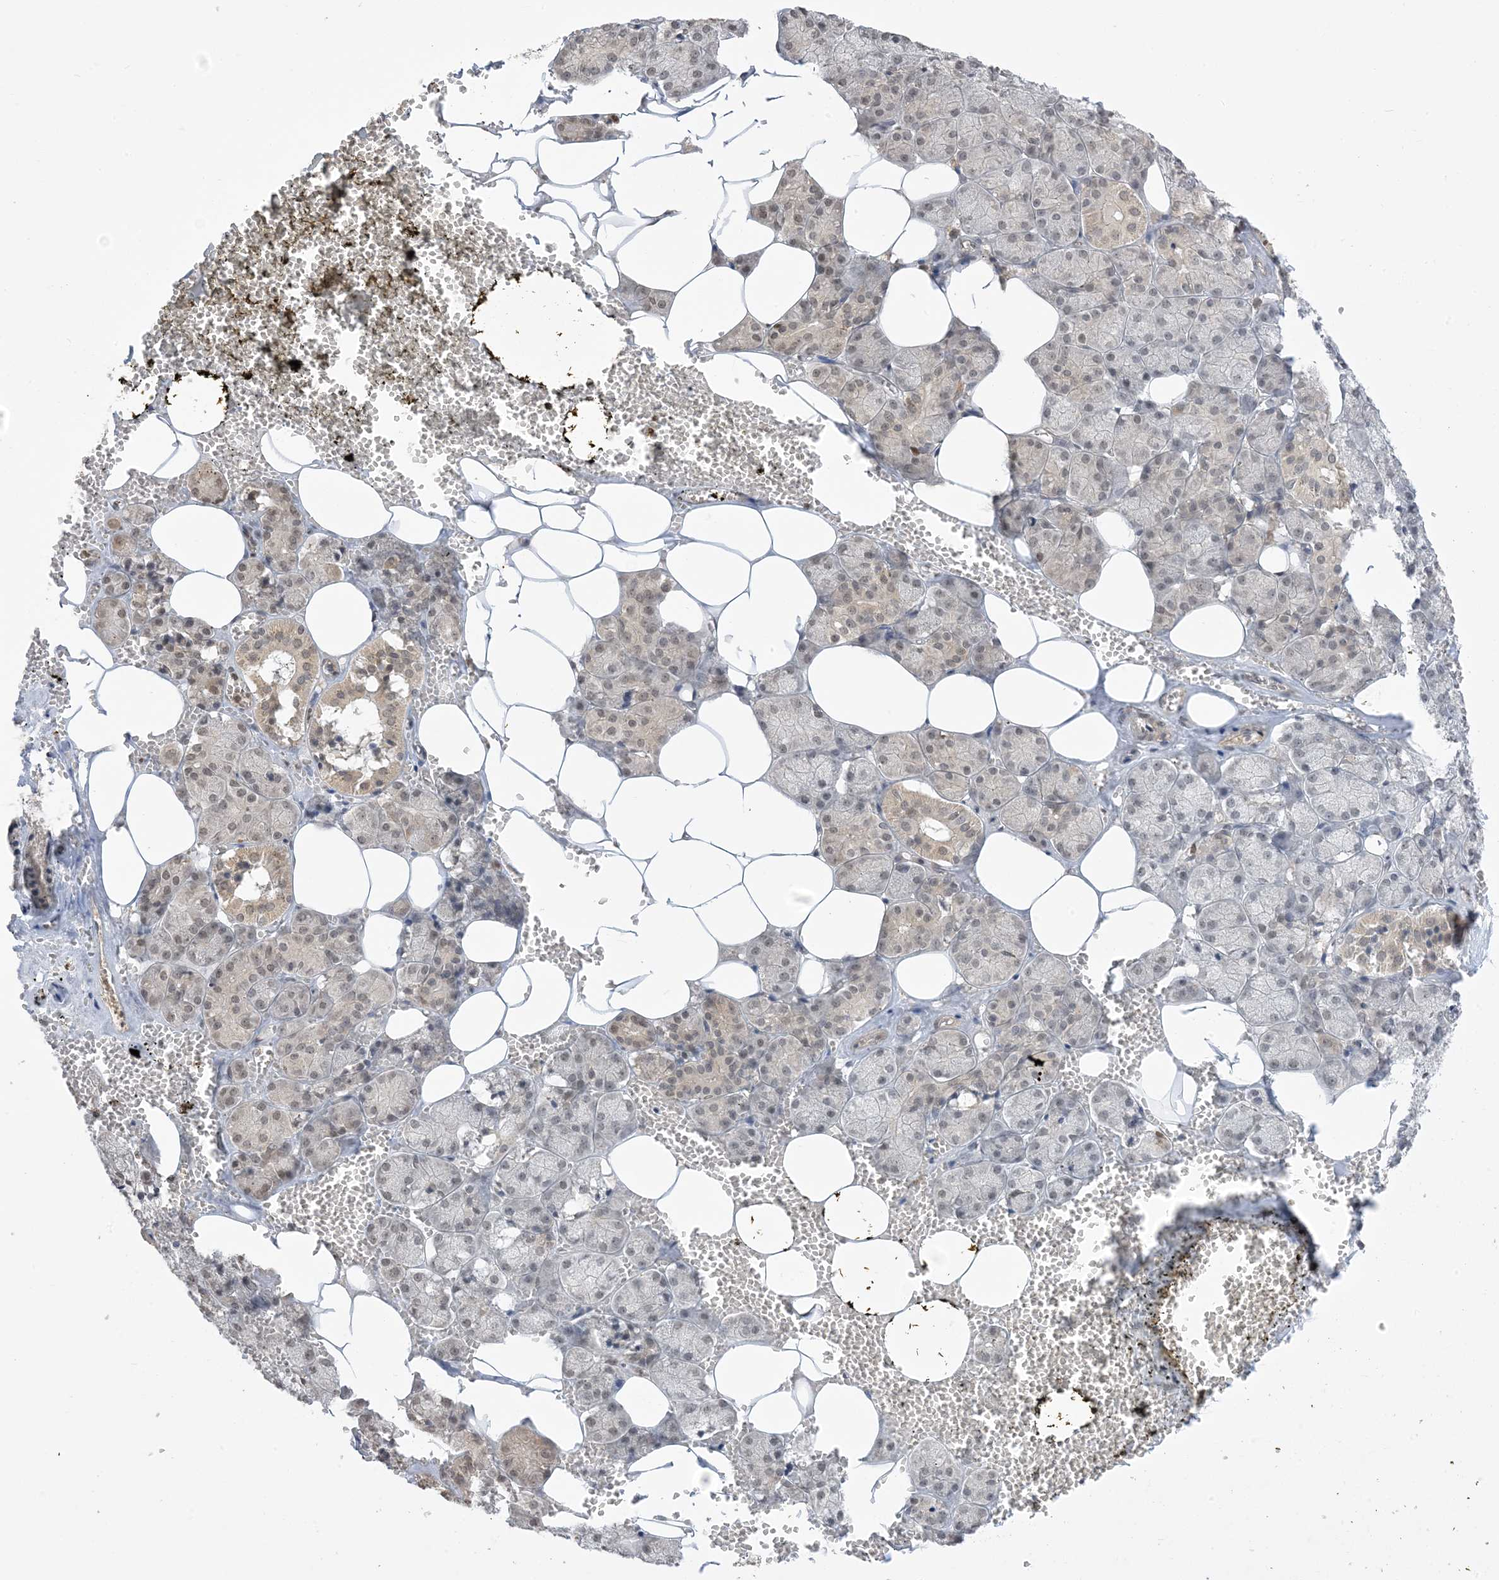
{"staining": {"intensity": "weak", "quantity": "<25%", "location": "nuclear"}, "tissue": "salivary gland", "cell_type": "Glandular cells", "image_type": "normal", "snomed": [{"axis": "morphology", "description": "Normal tissue, NOS"}, {"axis": "topography", "description": "Salivary gland"}], "caption": "Photomicrograph shows no protein staining in glandular cells of benign salivary gland. (Stains: DAB immunohistochemistry with hematoxylin counter stain, Microscopy: brightfield microscopy at high magnification).", "gene": "RANBP9", "patient": {"sex": "male", "age": 62}}